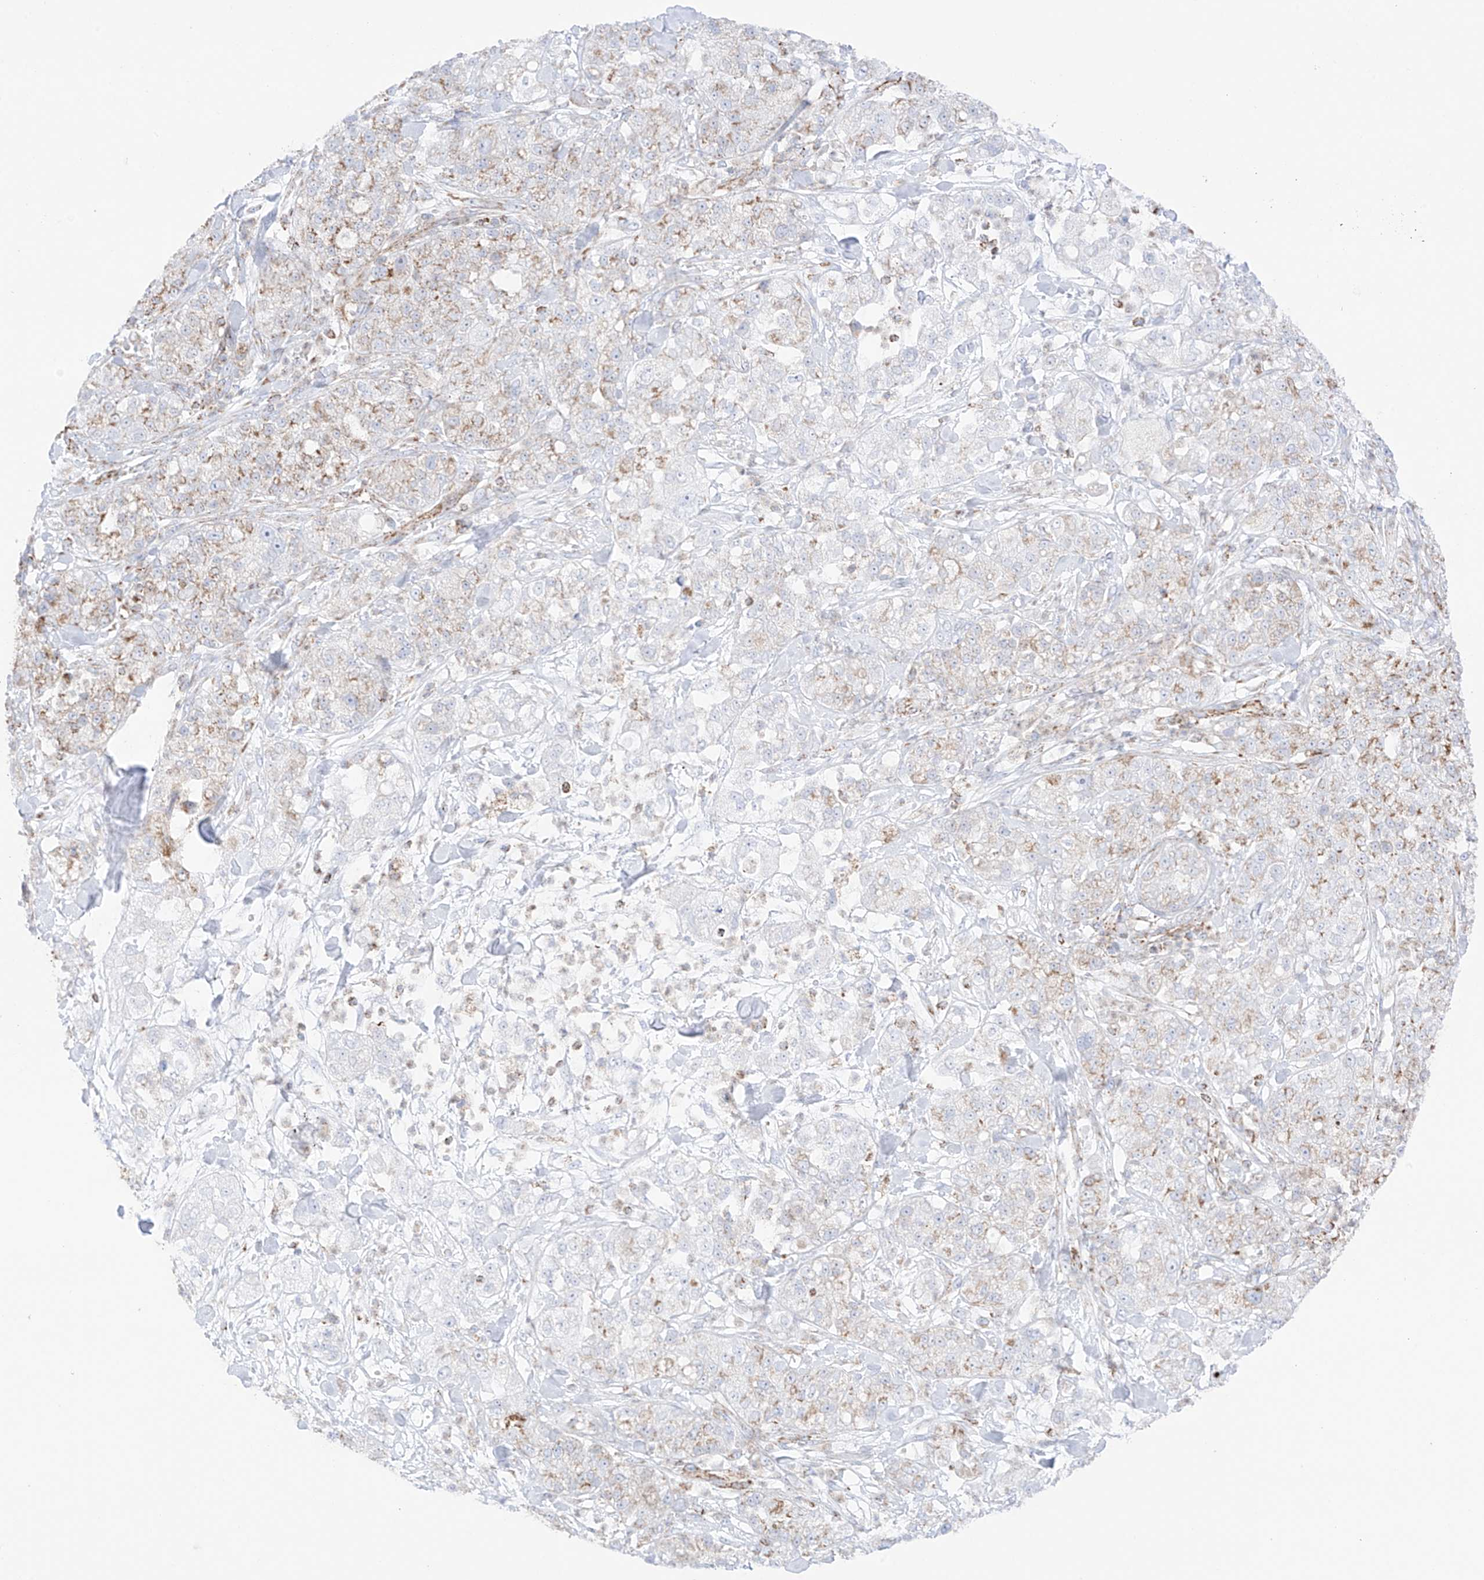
{"staining": {"intensity": "weak", "quantity": "<25%", "location": "cytoplasmic/membranous"}, "tissue": "pancreatic cancer", "cell_type": "Tumor cells", "image_type": "cancer", "snomed": [{"axis": "morphology", "description": "Adenocarcinoma, NOS"}, {"axis": "topography", "description": "Pancreas"}], "caption": "Tumor cells show no significant positivity in pancreatic cancer (adenocarcinoma). The staining is performed using DAB brown chromogen with nuclei counter-stained in using hematoxylin.", "gene": "XKR3", "patient": {"sex": "female", "age": 78}}